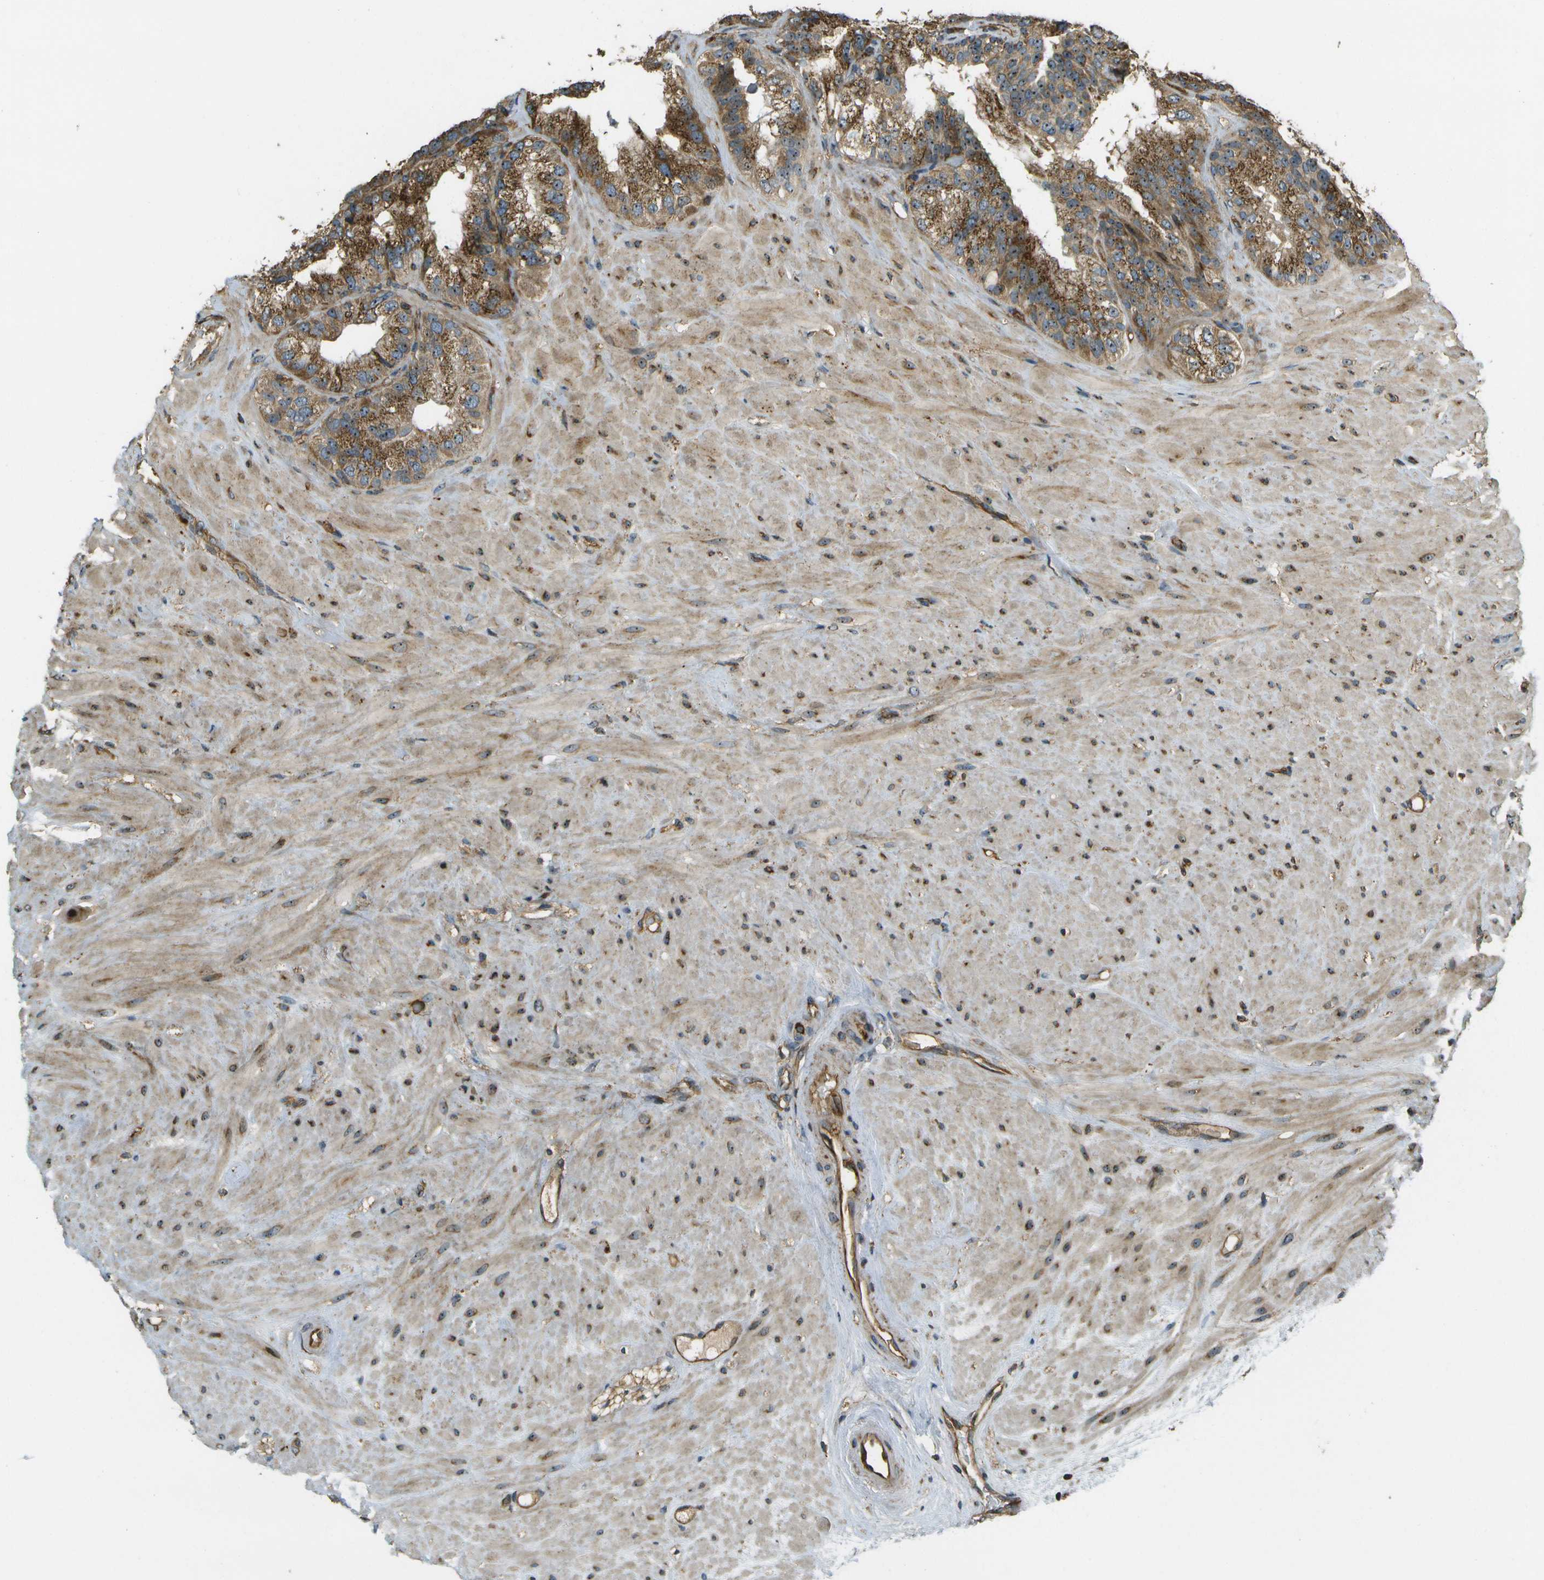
{"staining": {"intensity": "moderate", "quantity": ">75%", "location": "cytoplasmic/membranous,nuclear"}, "tissue": "seminal vesicle", "cell_type": "Glandular cells", "image_type": "normal", "snomed": [{"axis": "morphology", "description": "Normal tissue, NOS"}, {"axis": "topography", "description": "Seminal veicle"}], "caption": "A high-resolution micrograph shows immunohistochemistry staining of unremarkable seminal vesicle, which exhibits moderate cytoplasmic/membranous,nuclear expression in about >75% of glandular cells. (brown staining indicates protein expression, while blue staining denotes nuclei).", "gene": "LRP12", "patient": {"sex": "male", "age": 68}}